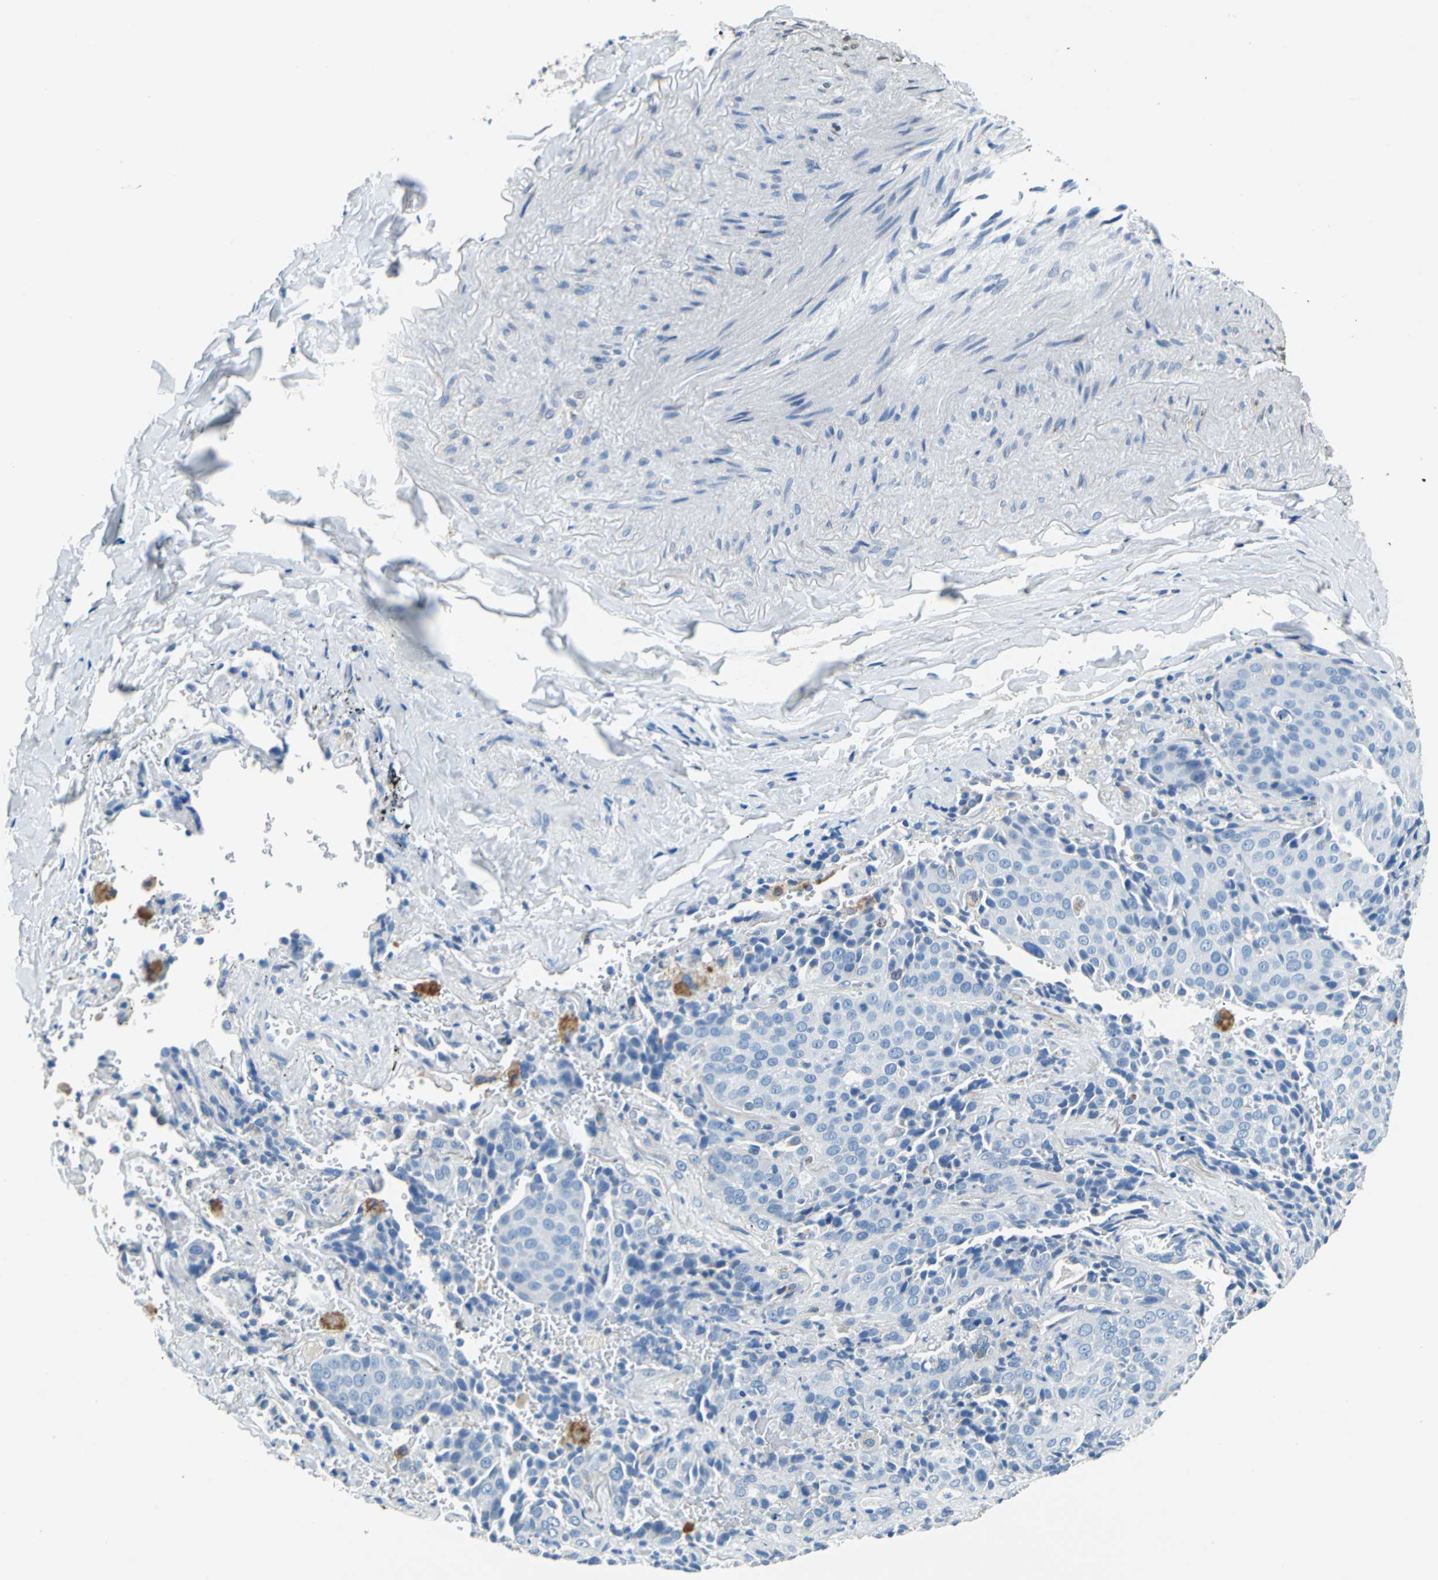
{"staining": {"intensity": "negative", "quantity": "none", "location": "none"}, "tissue": "lung cancer", "cell_type": "Tumor cells", "image_type": "cancer", "snomed": [{"axis": "morphology", "description": "Squamous cell carcinoma, NOS"}, {"axis": "topography", "description": "Lung"}], "caption": "DAB (3,3'-diaminobenzidine) immunohistochemical staining of human lung squamous cell carcinoma shows no significant positivity in tumor cells. (Brightfield microscopy of DAB immunohistochemistry (IHC) at high magnification).", "gene": "TEX264", "patient": {"sex": "male", "age": 54}}